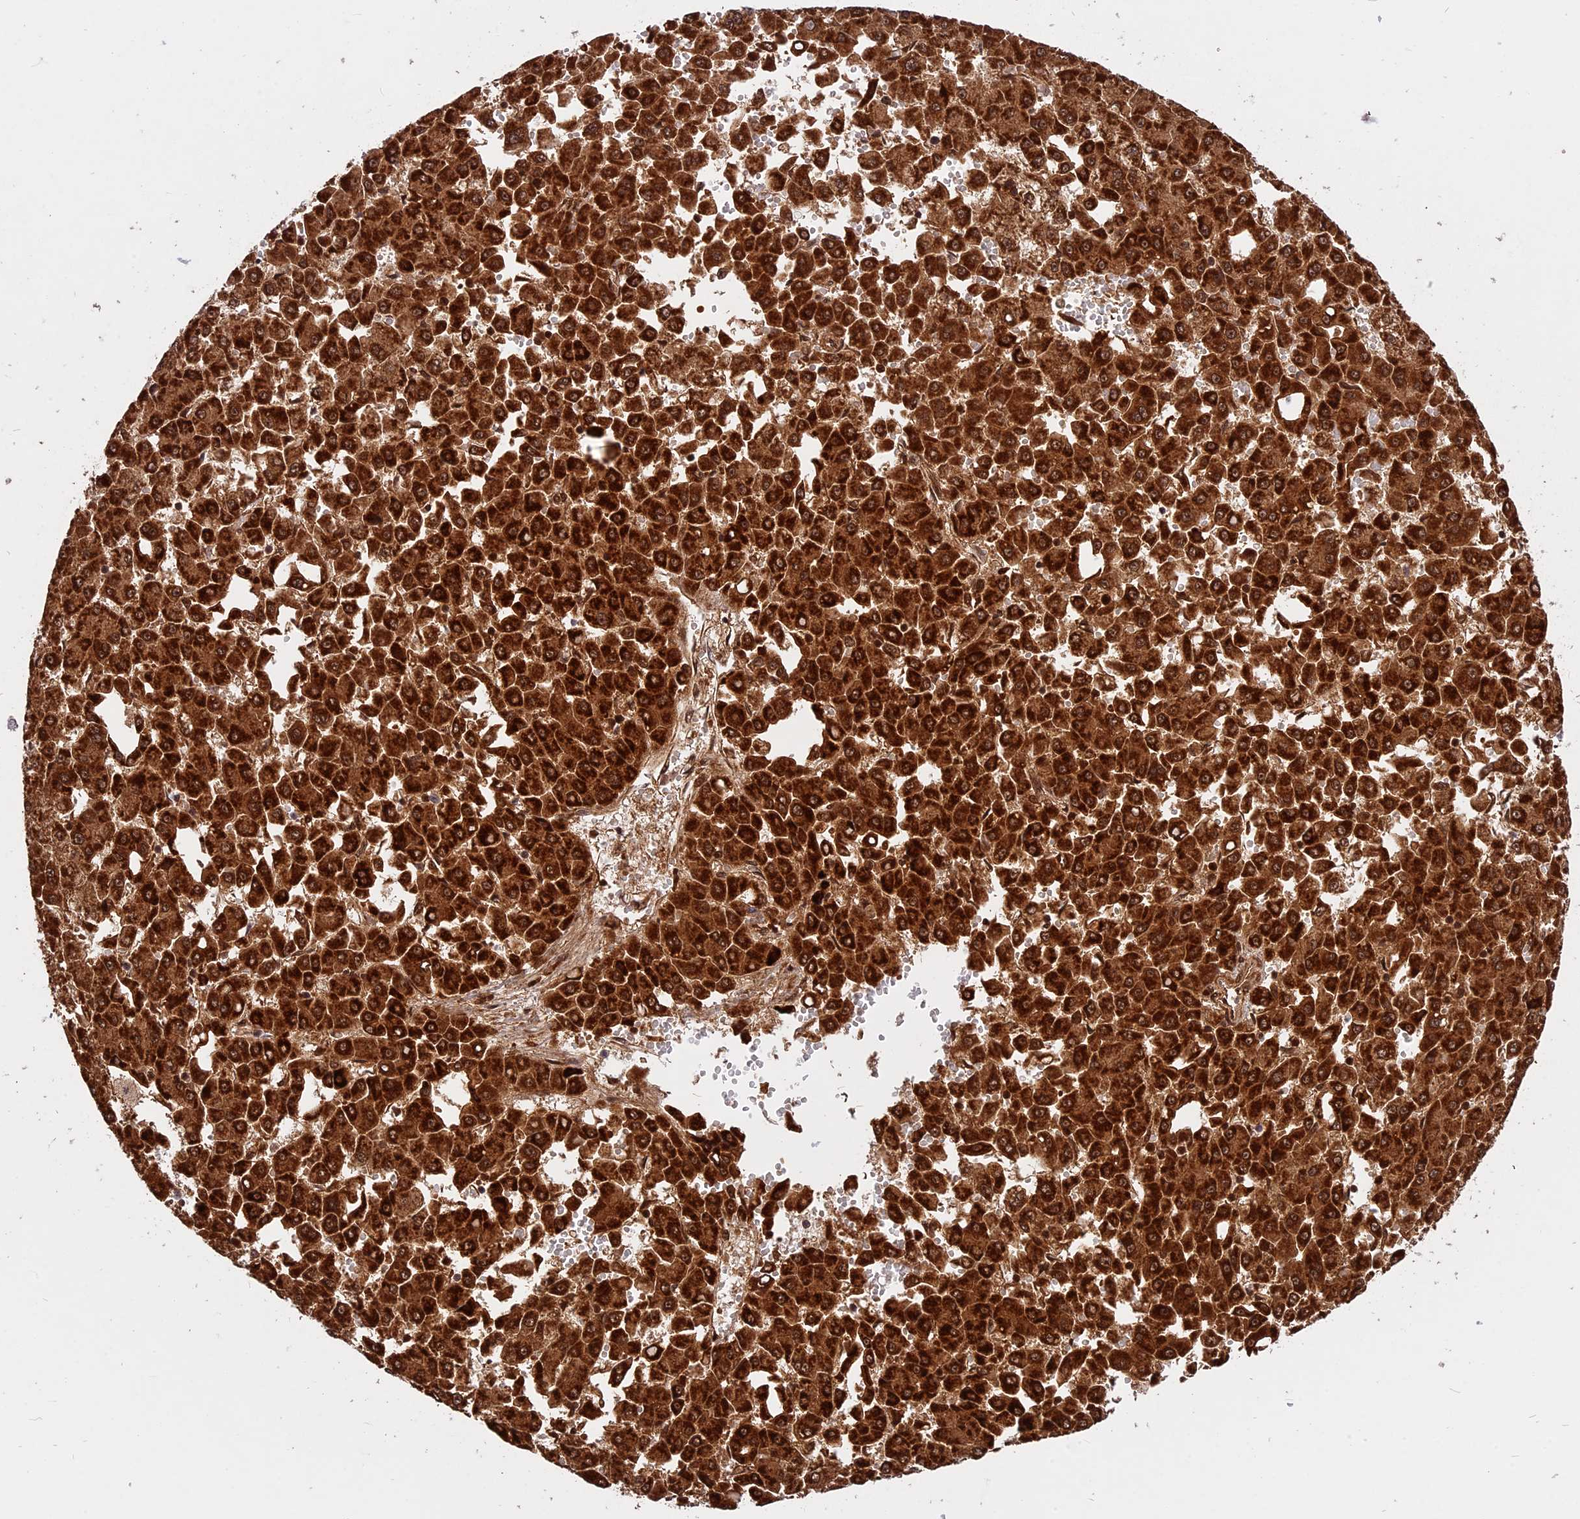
{"staining": {"intensity": "strong", "quantity": ">75%", "location": "cytoplasmic/membranous,nuclear"}, "tissue": "liver cancer", "cell_type": "Tumor cells", "image_type": "cancer", "snomed": [{"axis": "morphology", "description": "Carcinoma, Hepatocellular, NOS"}, {"axis": "topography", "description": "Liver"}], "caption": "Immunohistochemistry (IHC) photomicrograph of human liver hepatocellular carcinoma stained for a protein (brown), which demonstrates high levels of strong cytoplasmic/membranous and nuclear expression in approximately >75% of tumor cells.", "gene": "COX17", "patient": {"sex": "male", "age": 47}}